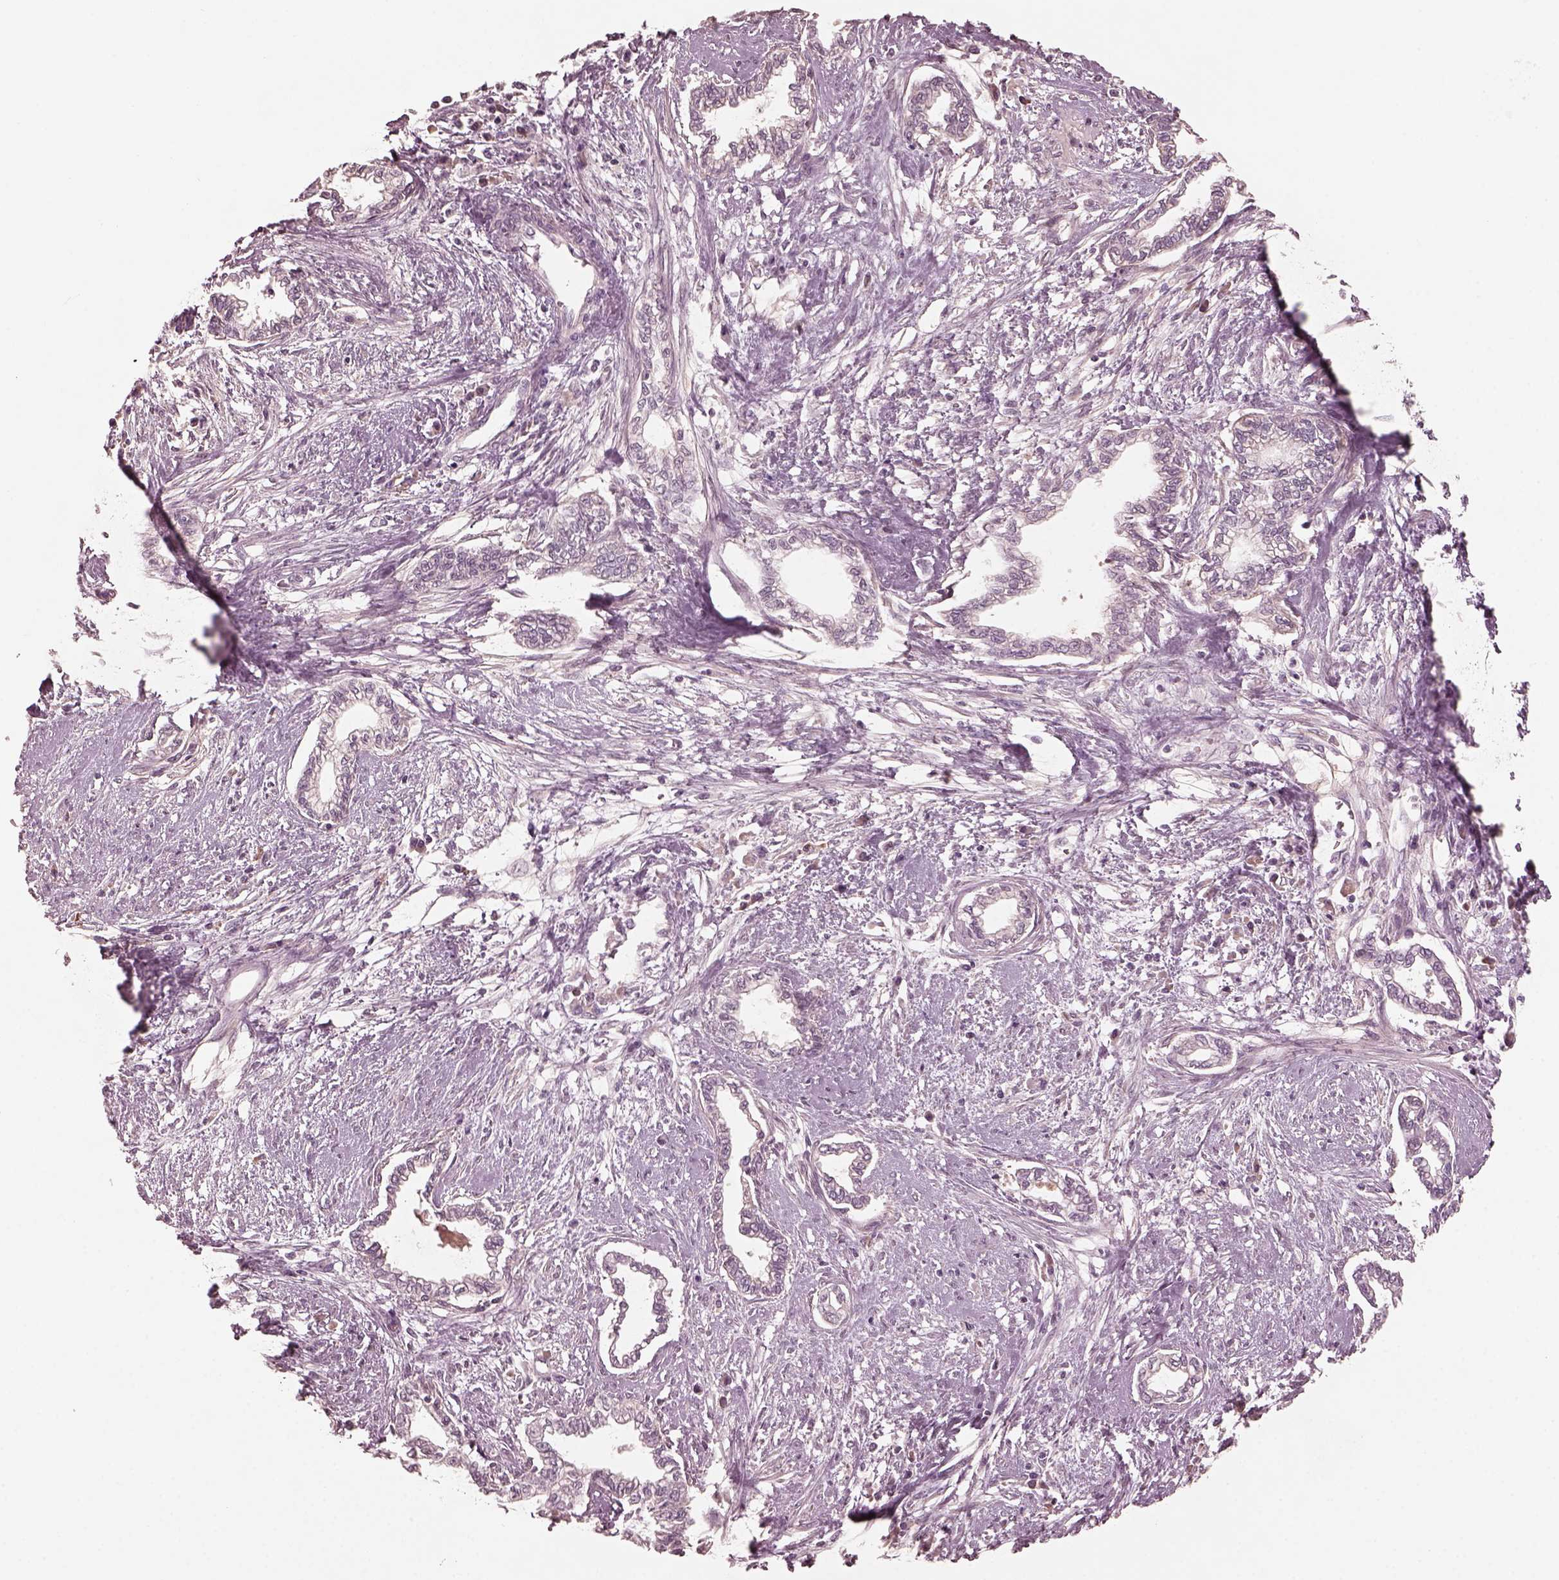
{"staining": {"intensity": "negative", "quantity": "none", "location": "none"}, "tissue": "cervical cancer", "cell_type": "Tumor cells", "image_type": "cancer", "snomed": [{"axis": "morphology", "description": "Adenocarcinoma, NOS"}, {"axis": "topography", "description": "Cervix"}], "caption": "Protein analysis of cervical cancer (adenocarcinoma) reveals no significant expression in tumor cells.", "gene": "VWA5B1", "patient": {"sex": "female", "age": 62}}